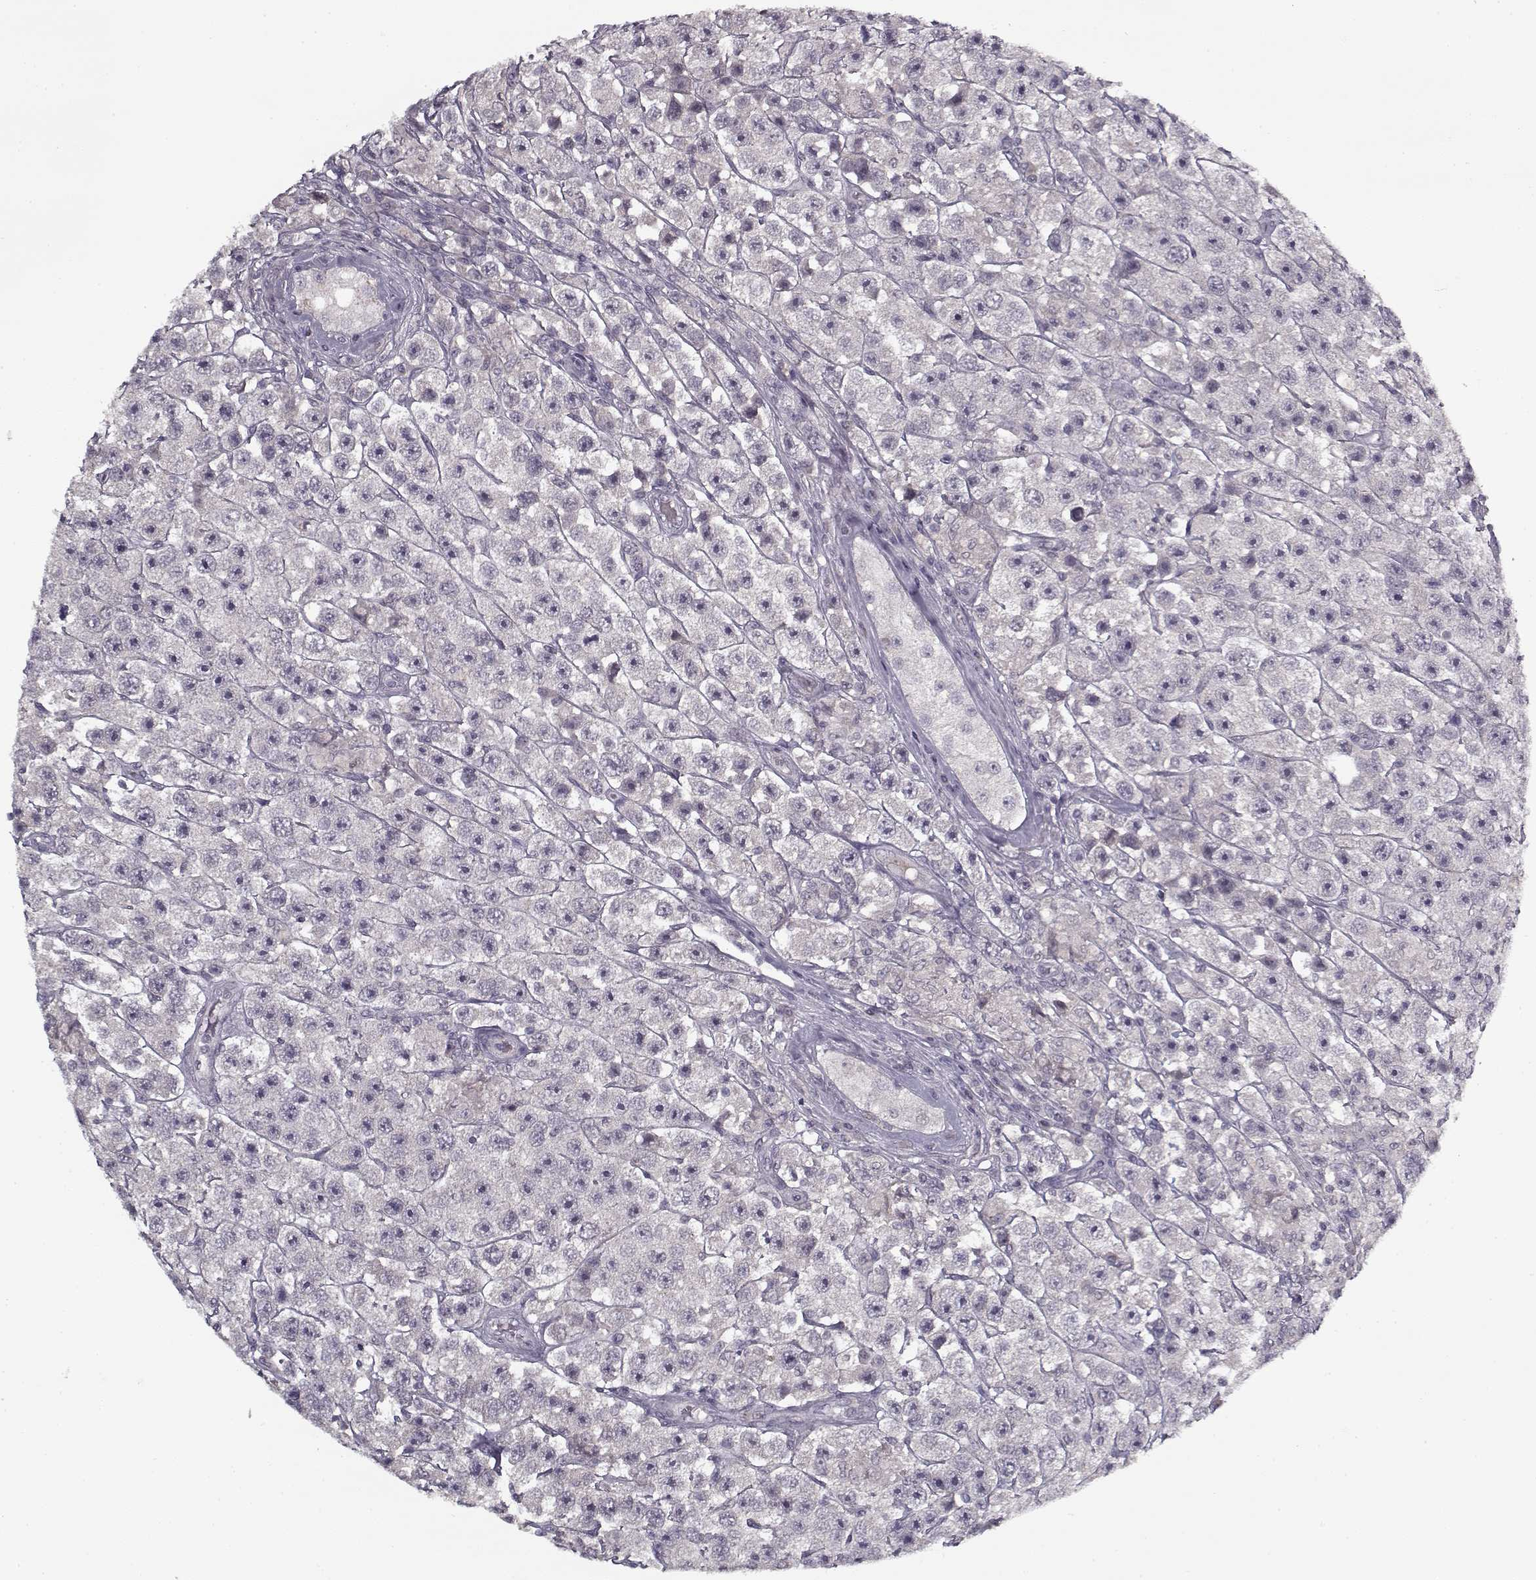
{"staining": {"intensity": "negative", "quantity": "none", "location": "none"}, "tissue": "testis cancer", "cell_type": "Tumor cells", "image_type": "cancer", "snomed": [{"axis": "morphology", "description": "Seminoma, NOS"}, {"axis": "topography", "description": "Testis"}], "caption": "Seminoma (testis) was stained to show a protein in brown. There is no significant positivity in tumor cells.", "gene": "LAMA2", "patient": {"sex": "male", "age": 45}}